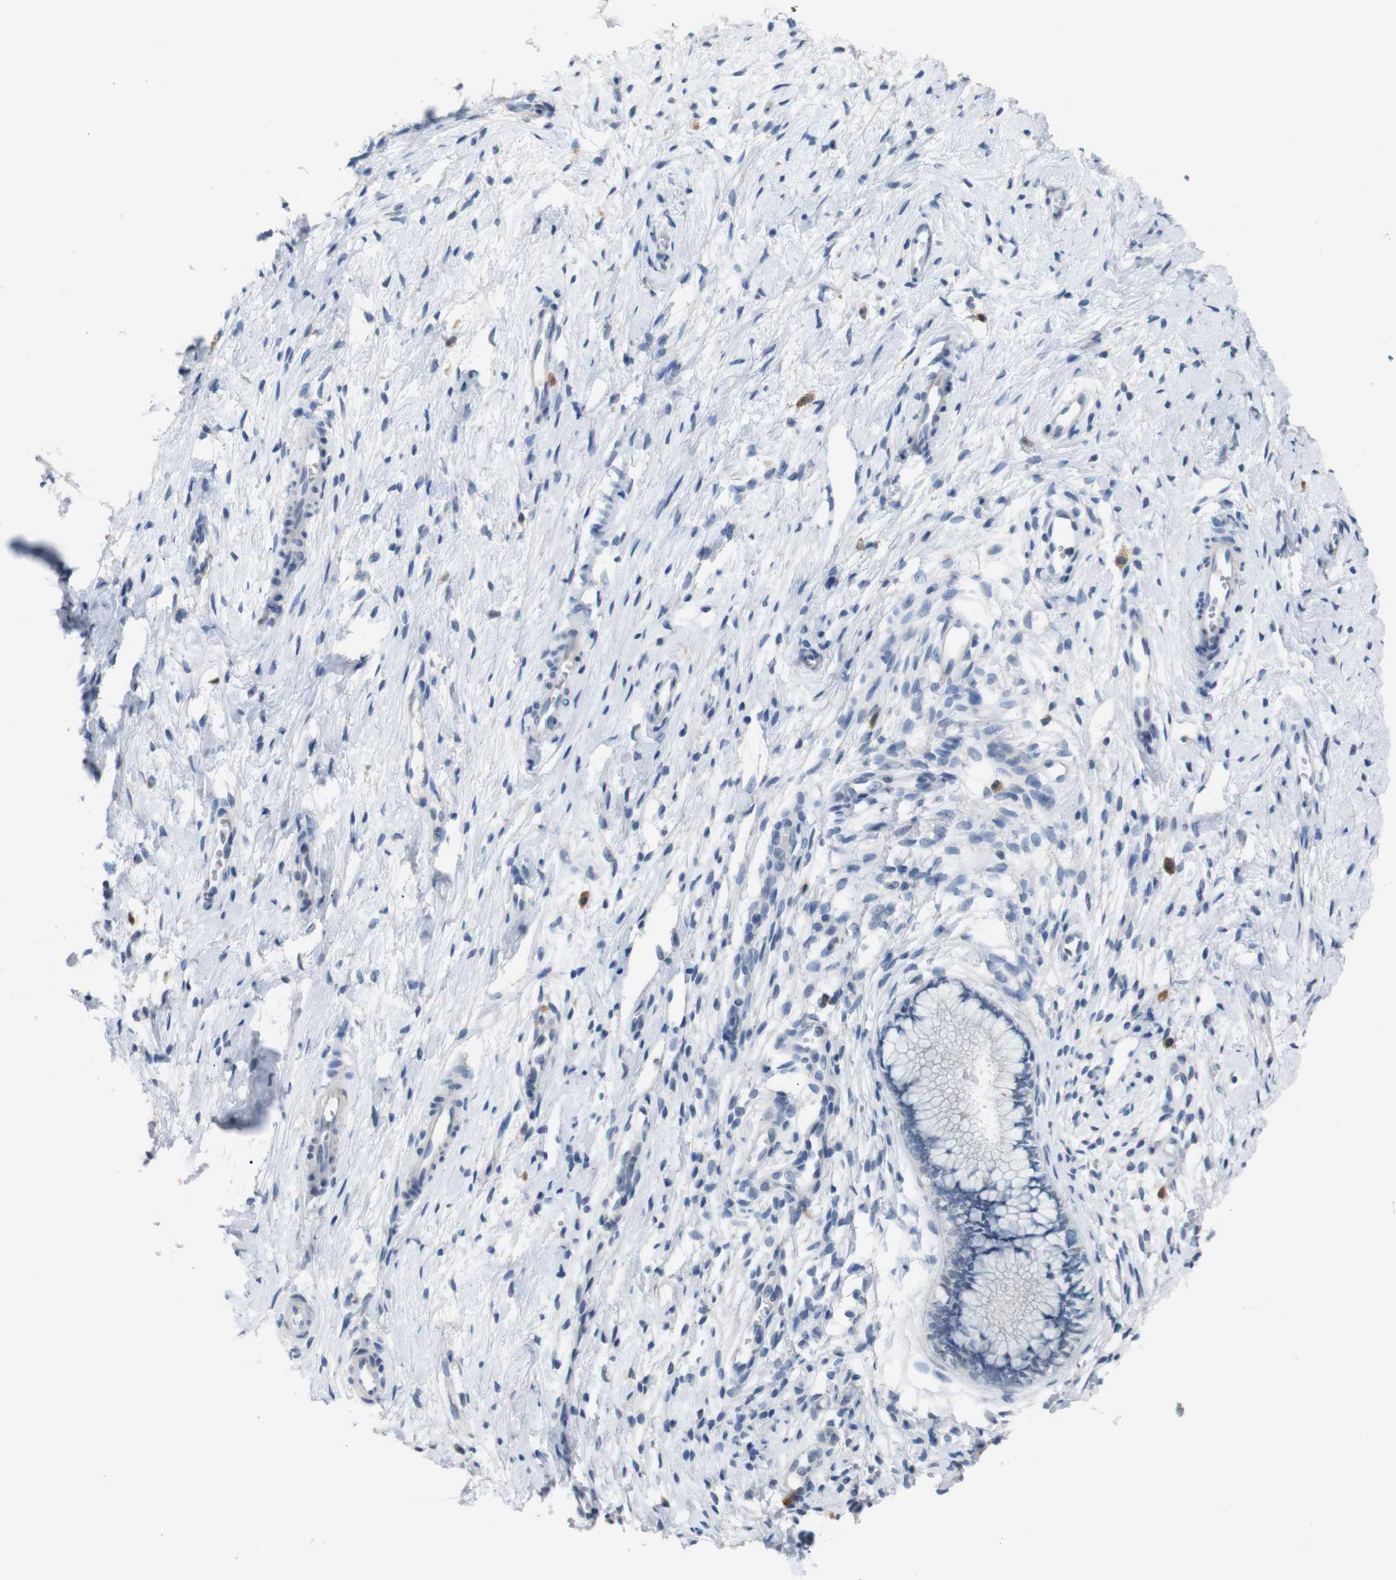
{"staining": {"intensity": "negative", "quantity": "none", "location": "none"}, "tissue": "cervix", "cell_type": "Glandular cells", "image_type": "normal", "snomed": [{"axis": "morphology", "description": "Normal tissue, NOS"}, {"axis": "topography", "description": "Cervix"}], "caption": "High power microscopy image of an immunohistochemistry micrograph of benign cervix, revealing no significant positivity in glandular cells.", "gene": "CHRM5", "patient": {"sex": "female", "age": 65}}